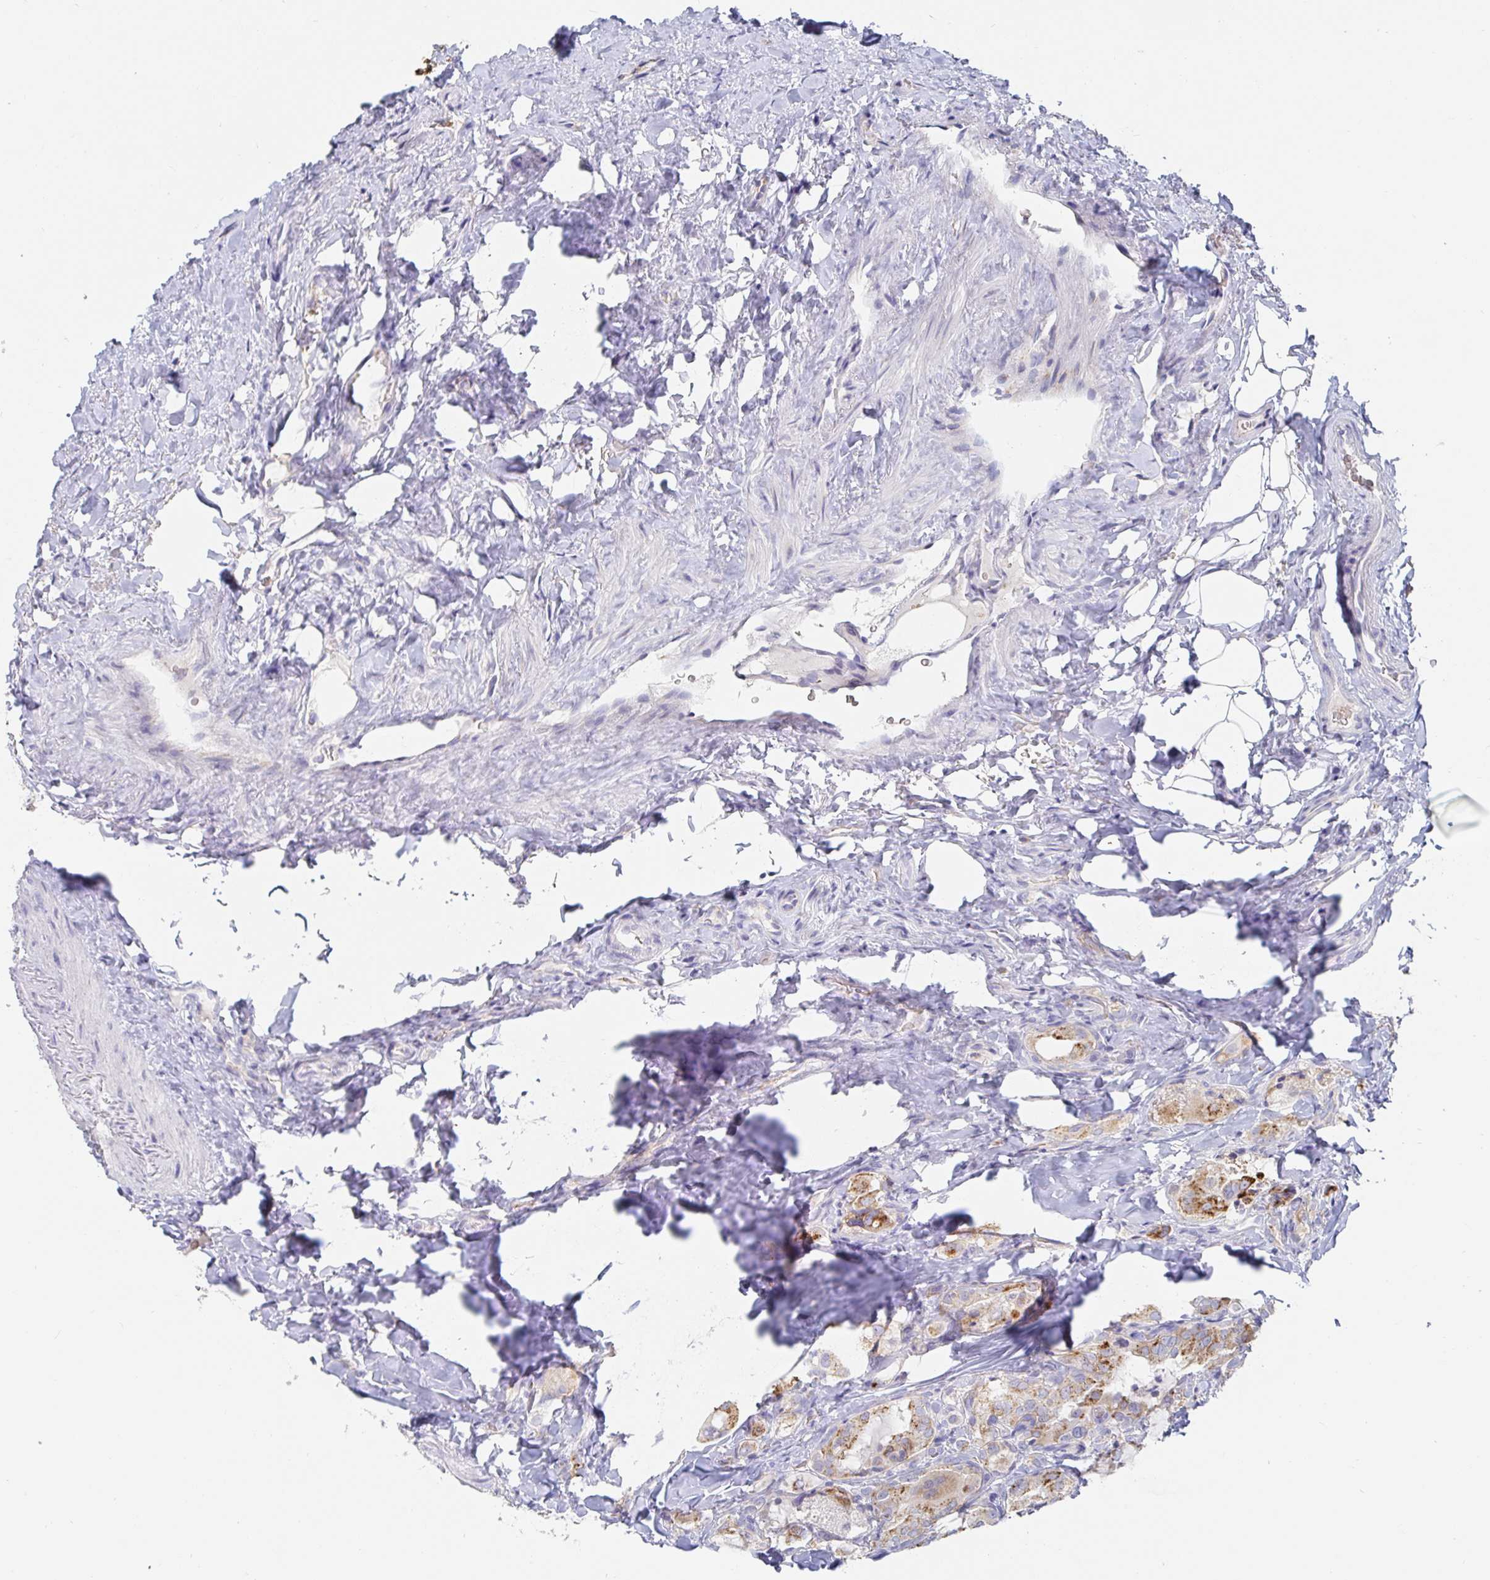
{"staining": {"intensity": "weak", "quantity": "25%-75%", "location": "cytoplasmic/membranous"}, "tissue": "thyroid cancer", "cell_type": "Tumor cells", "image_type": "cancer", "snomed": [{"axis": "morphology", "description": "Papillary adenocarcinoma, NOS"}, {"axis": "topography", "description": "Thyroid gland"}], "caption": "Thyroid cancer stained for a protein (brown) shows weak cytoplasmic/membranous positive positivity in approximately 25%-75% of tumor cells.", "gene": "SPPL3", "patient": {"sex": "female", "age": 75}}